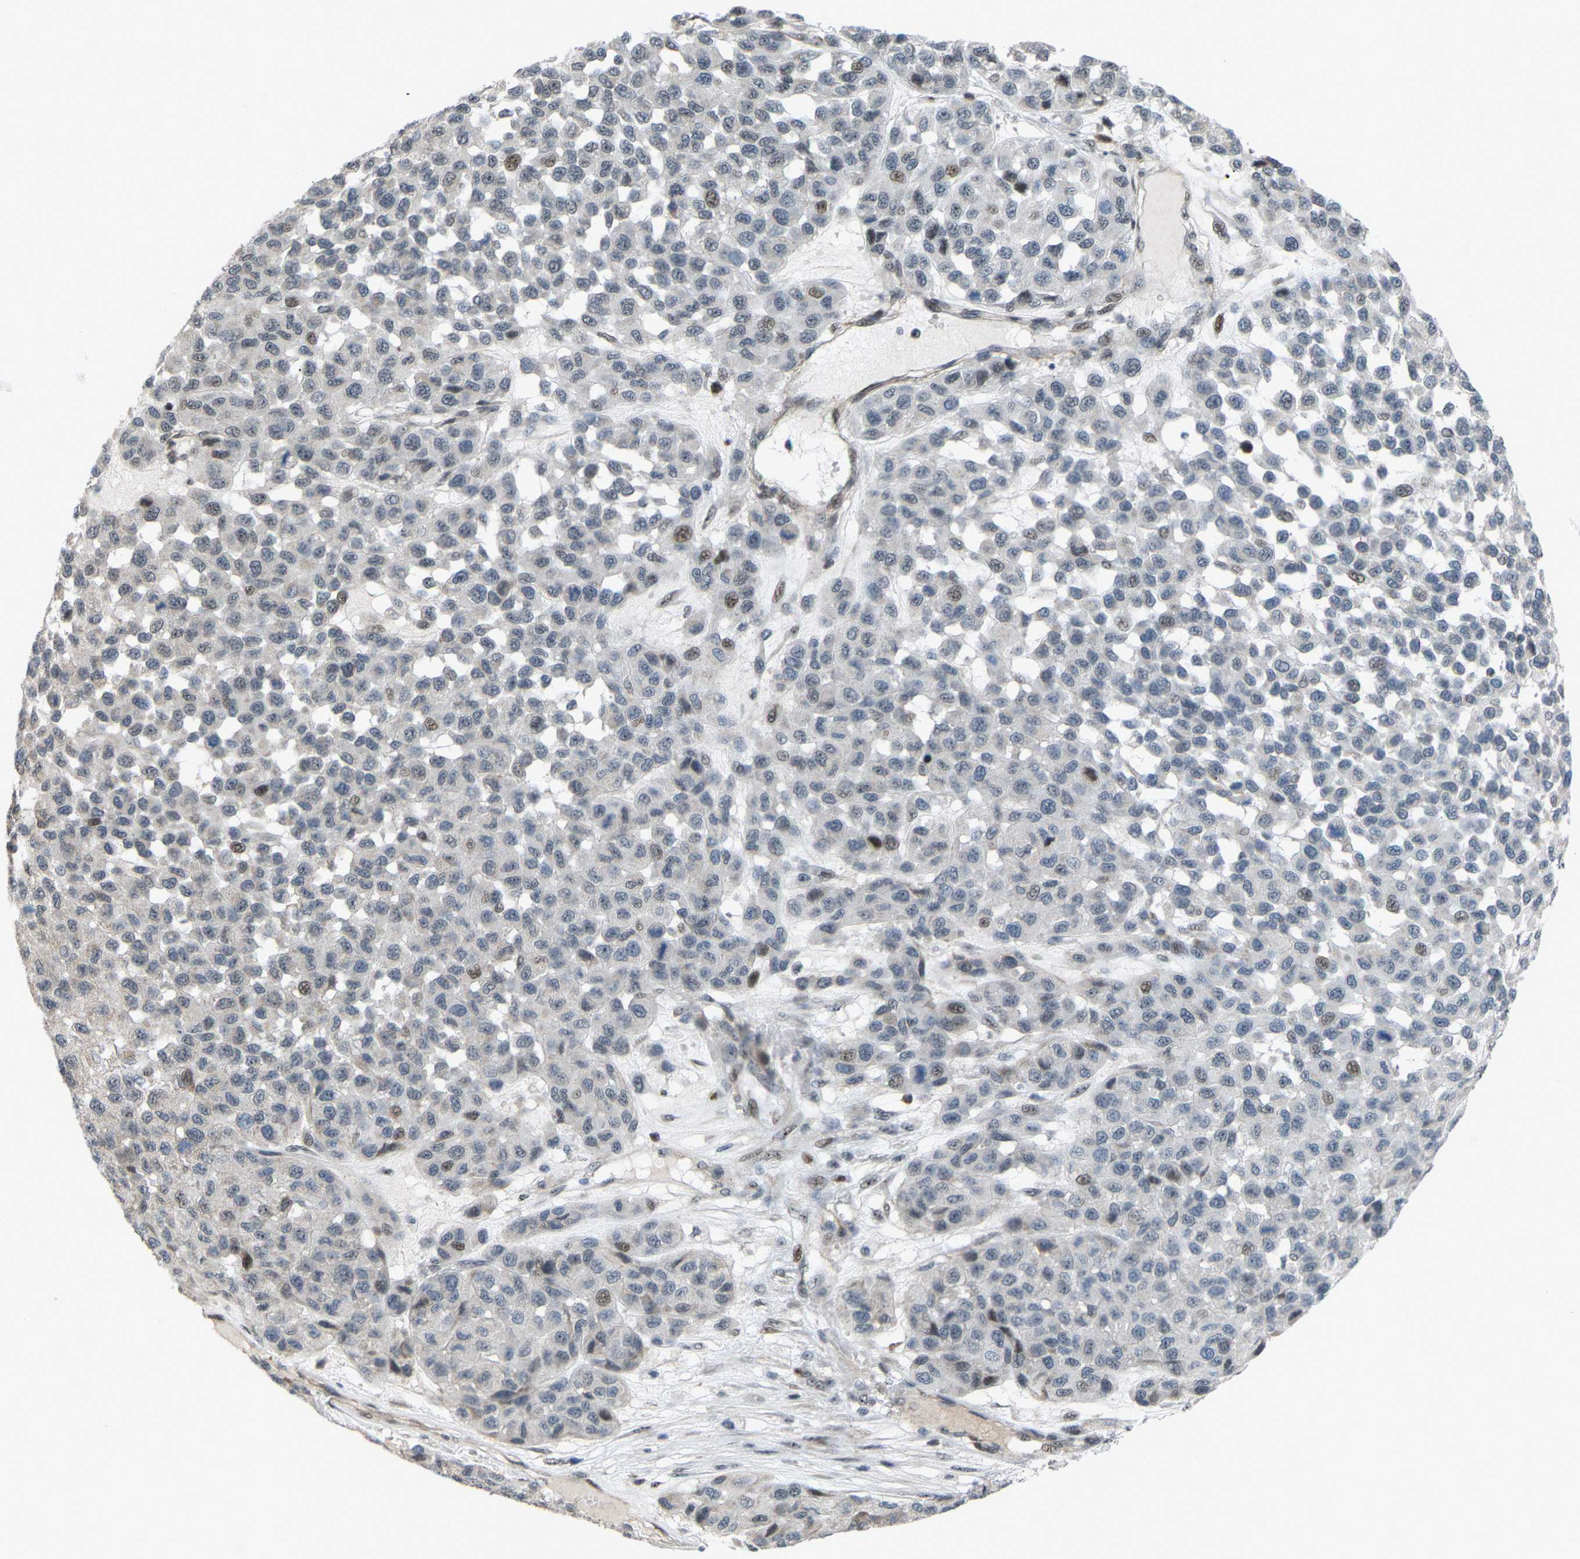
{"staining": {"intensity": "negative", "quantity": "none", "location": "none"}, "tissue": "melanoma", "cell_type": "Tumor cells", "image_type": "cancer", "snomed": [{"axis": "morphology", "description": "Malignant melanoma, NOS"}, {"axis": "topography", "description": "Skin"}], "caption": "Malignant melanoma was stained to show a protein in brown. There is no significant expression in tumor cells. (Immunohistochemistry, brightfield microscopy, high magnification).", "gene": "CROT", "patient": {"sex": "male", "age": 62}}